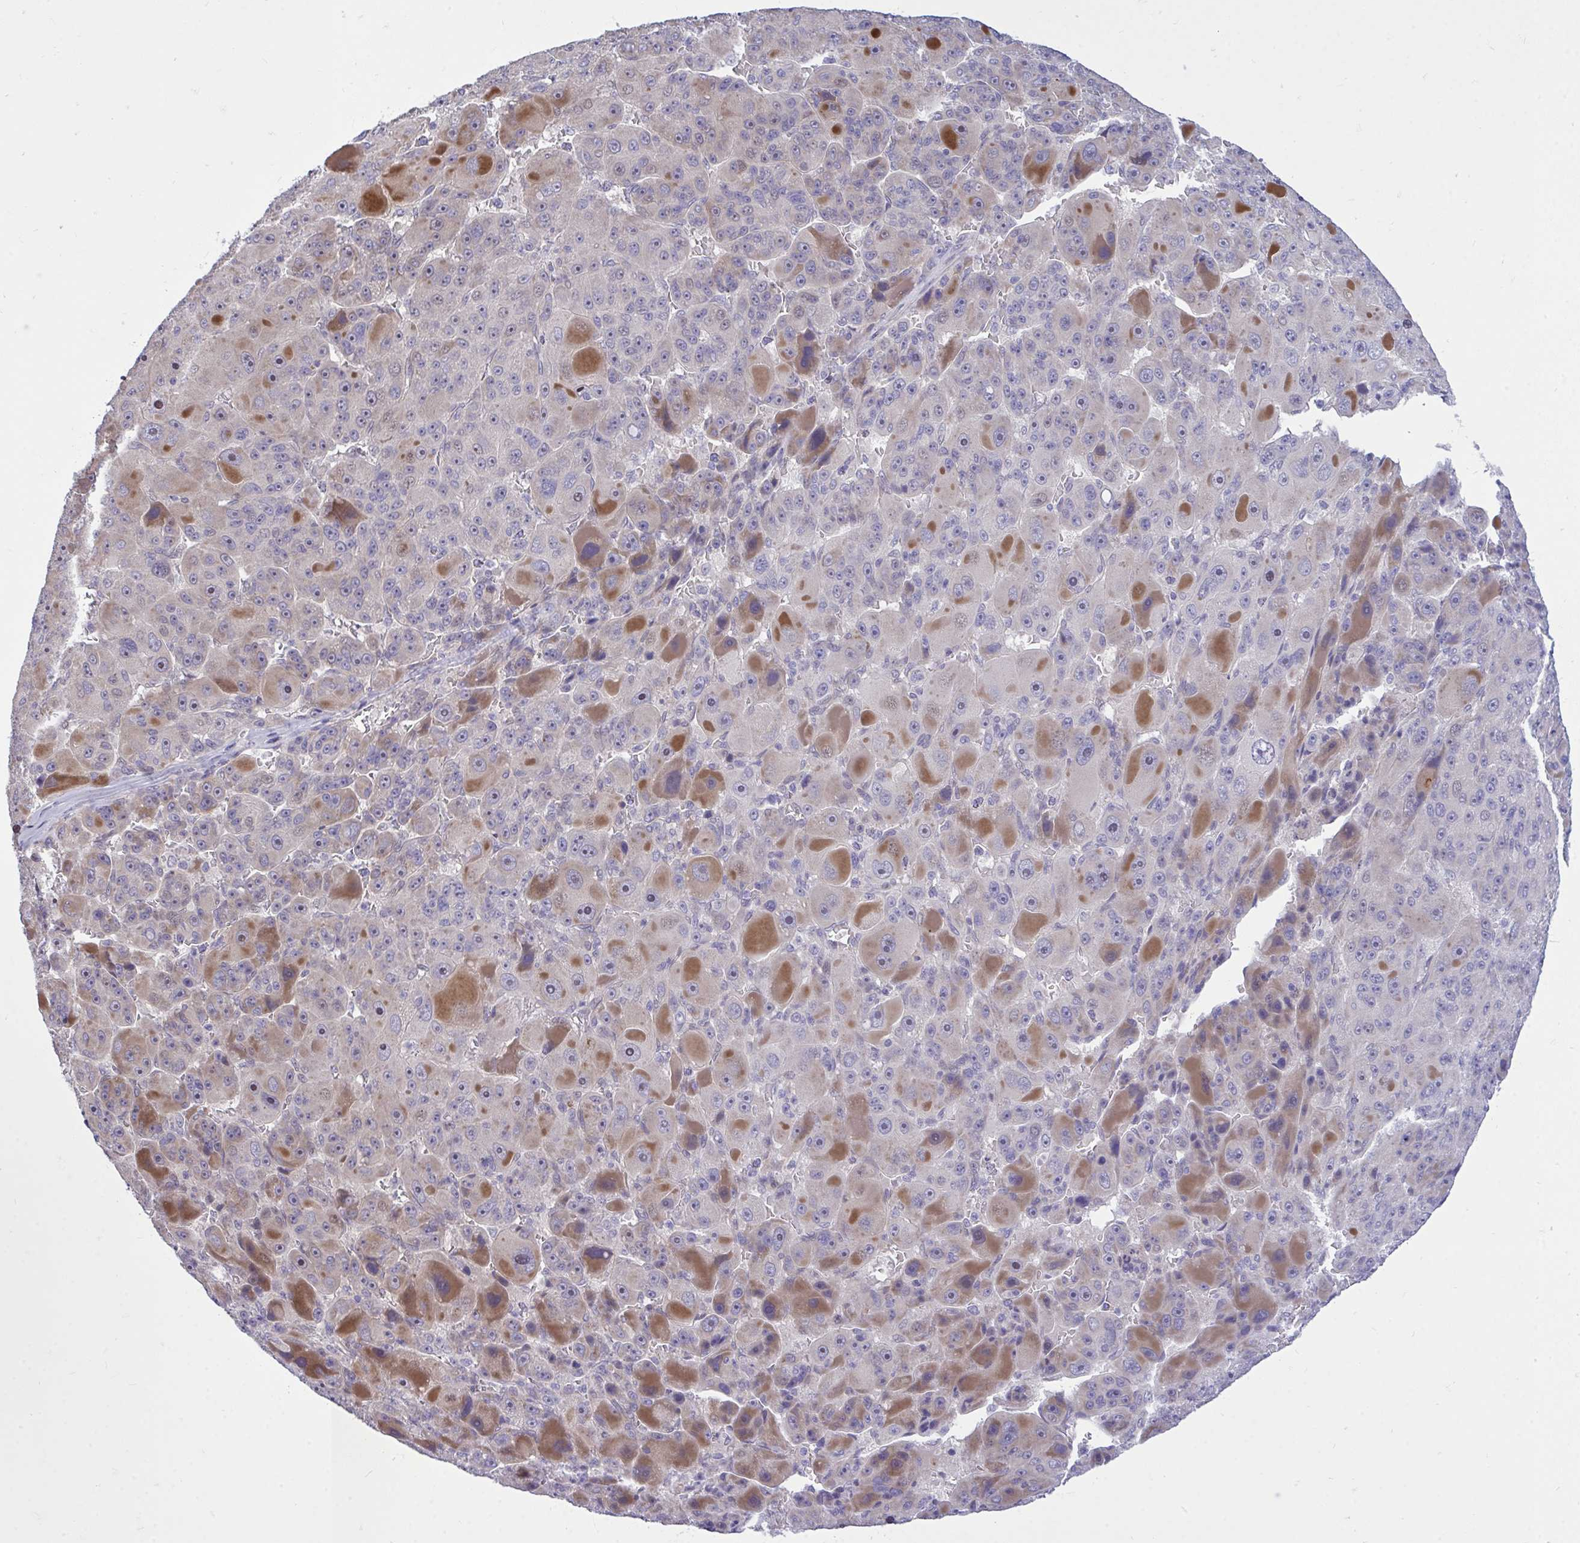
{"staining": {"intensity": "negative", "quantity": "none", "location": "none"}, "tissue": "liver cancer", "cell_type": "Tumor cells", "image_type": "cancer", "snomed": [{"axis": "morphology", "description": "Carcinoma, Hepatocellular, NOS"}, {"axis": "topography", "description": "Liver"}], "caption": "Immunohistochemistry histopathology image of liver cancer (hepatocellular carcinoma) stained for a protein (brown), which exhibits no staining in tumor cells.", "gene": "HMBOX1", "patient": {"sex": "male", "age": 76}}